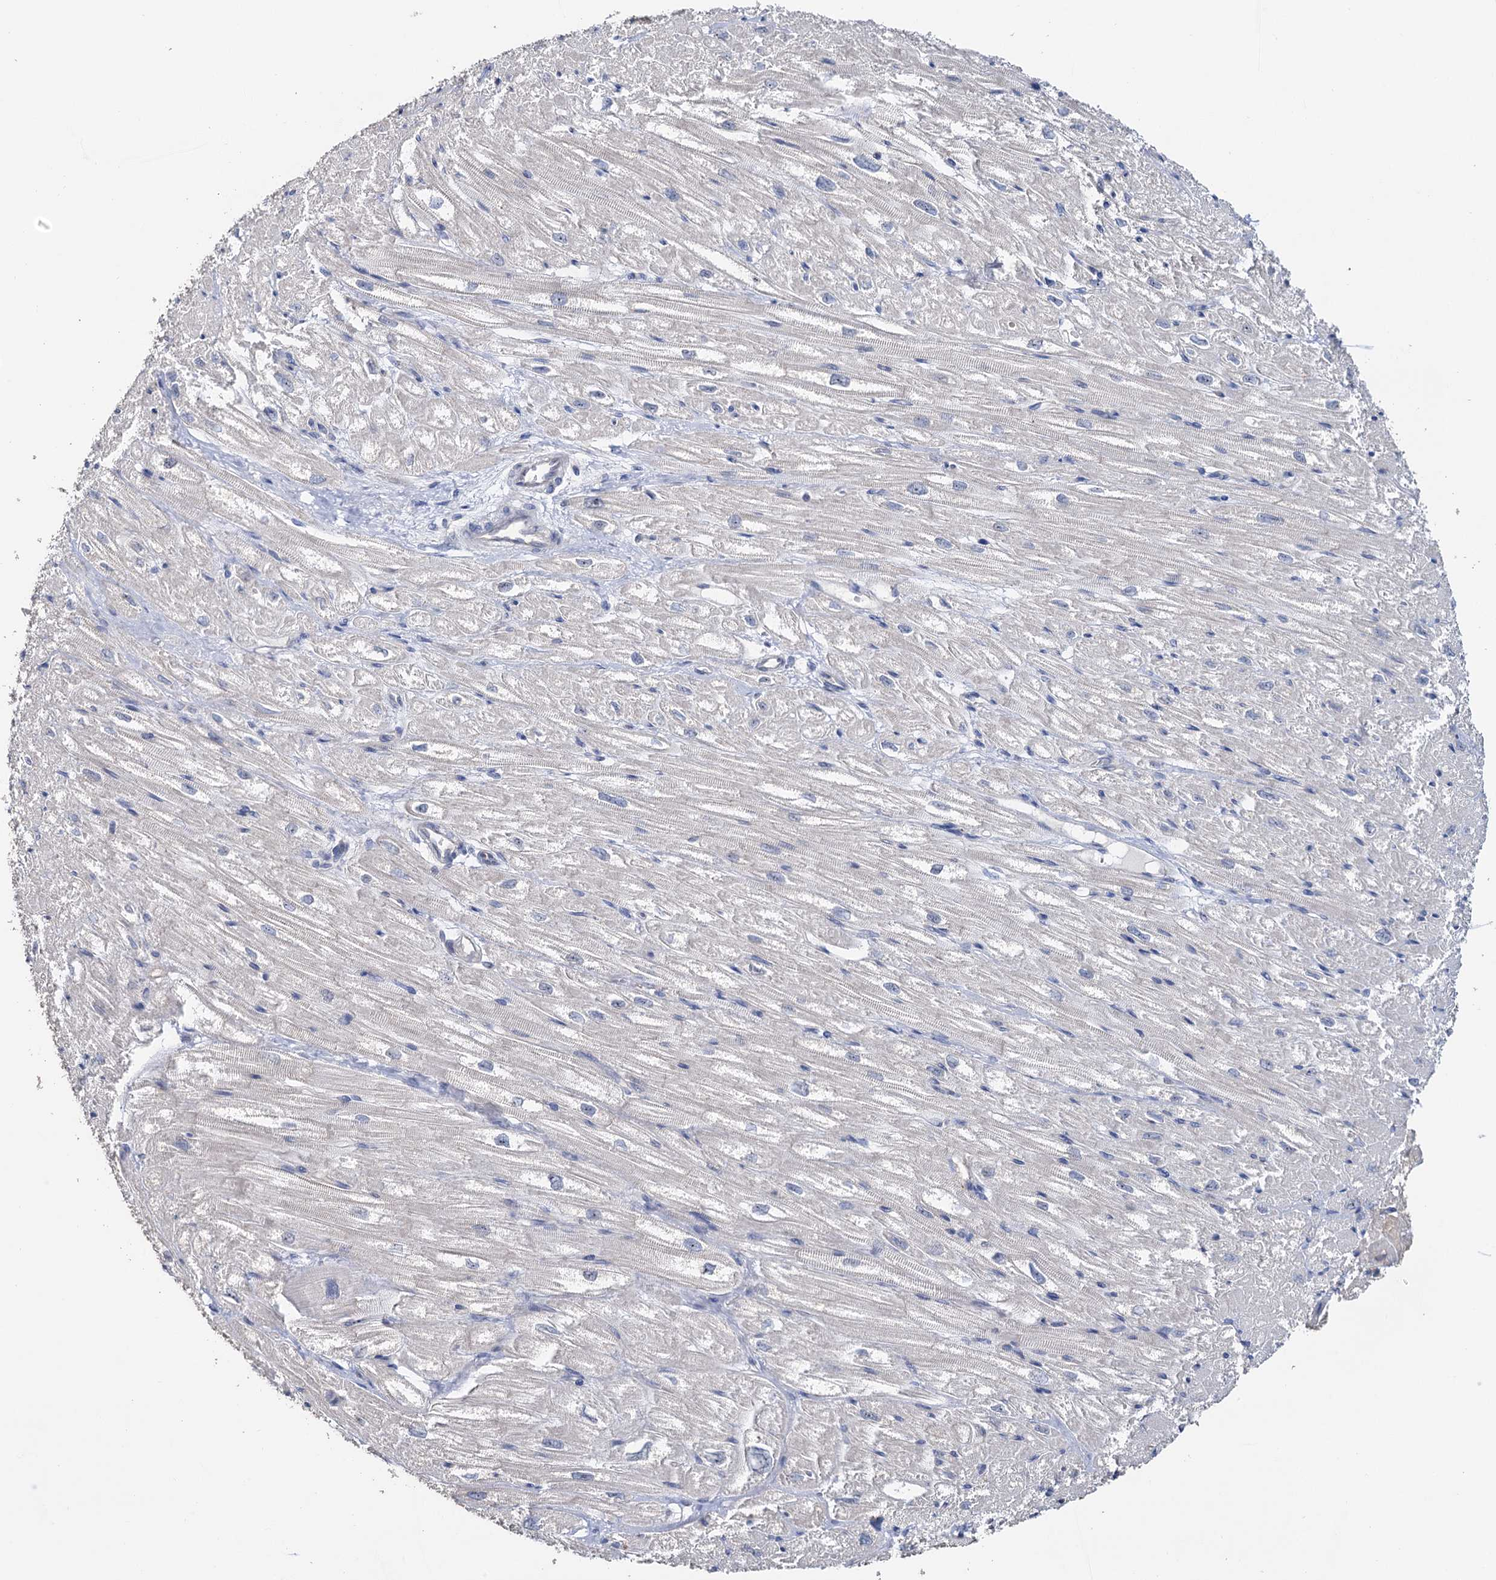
{"staining": {"intensity": "moderate", "quantity": "<25%", "location": "cytoplasmic/membranous"}, "tissue": "heart muscle", "cell_type": "Cardiomyocytes", "image_type": "normal", "snomed": [{"axis": "morphology", "description": "Normal tissue, NOS"}, {"axis": "topography", "description": "Heart"}], "caption": "The immunohistochemical stain shows moderate cytoplasmic/membranous positivity in cardiomyocytes of normal heart muscle. (DAB (3,3'-diaminobenzidine) IHC with brightfield microscopy, high magnification).", "gene": "C2CD3", "patient": {"sex": "male", "age": 50}}